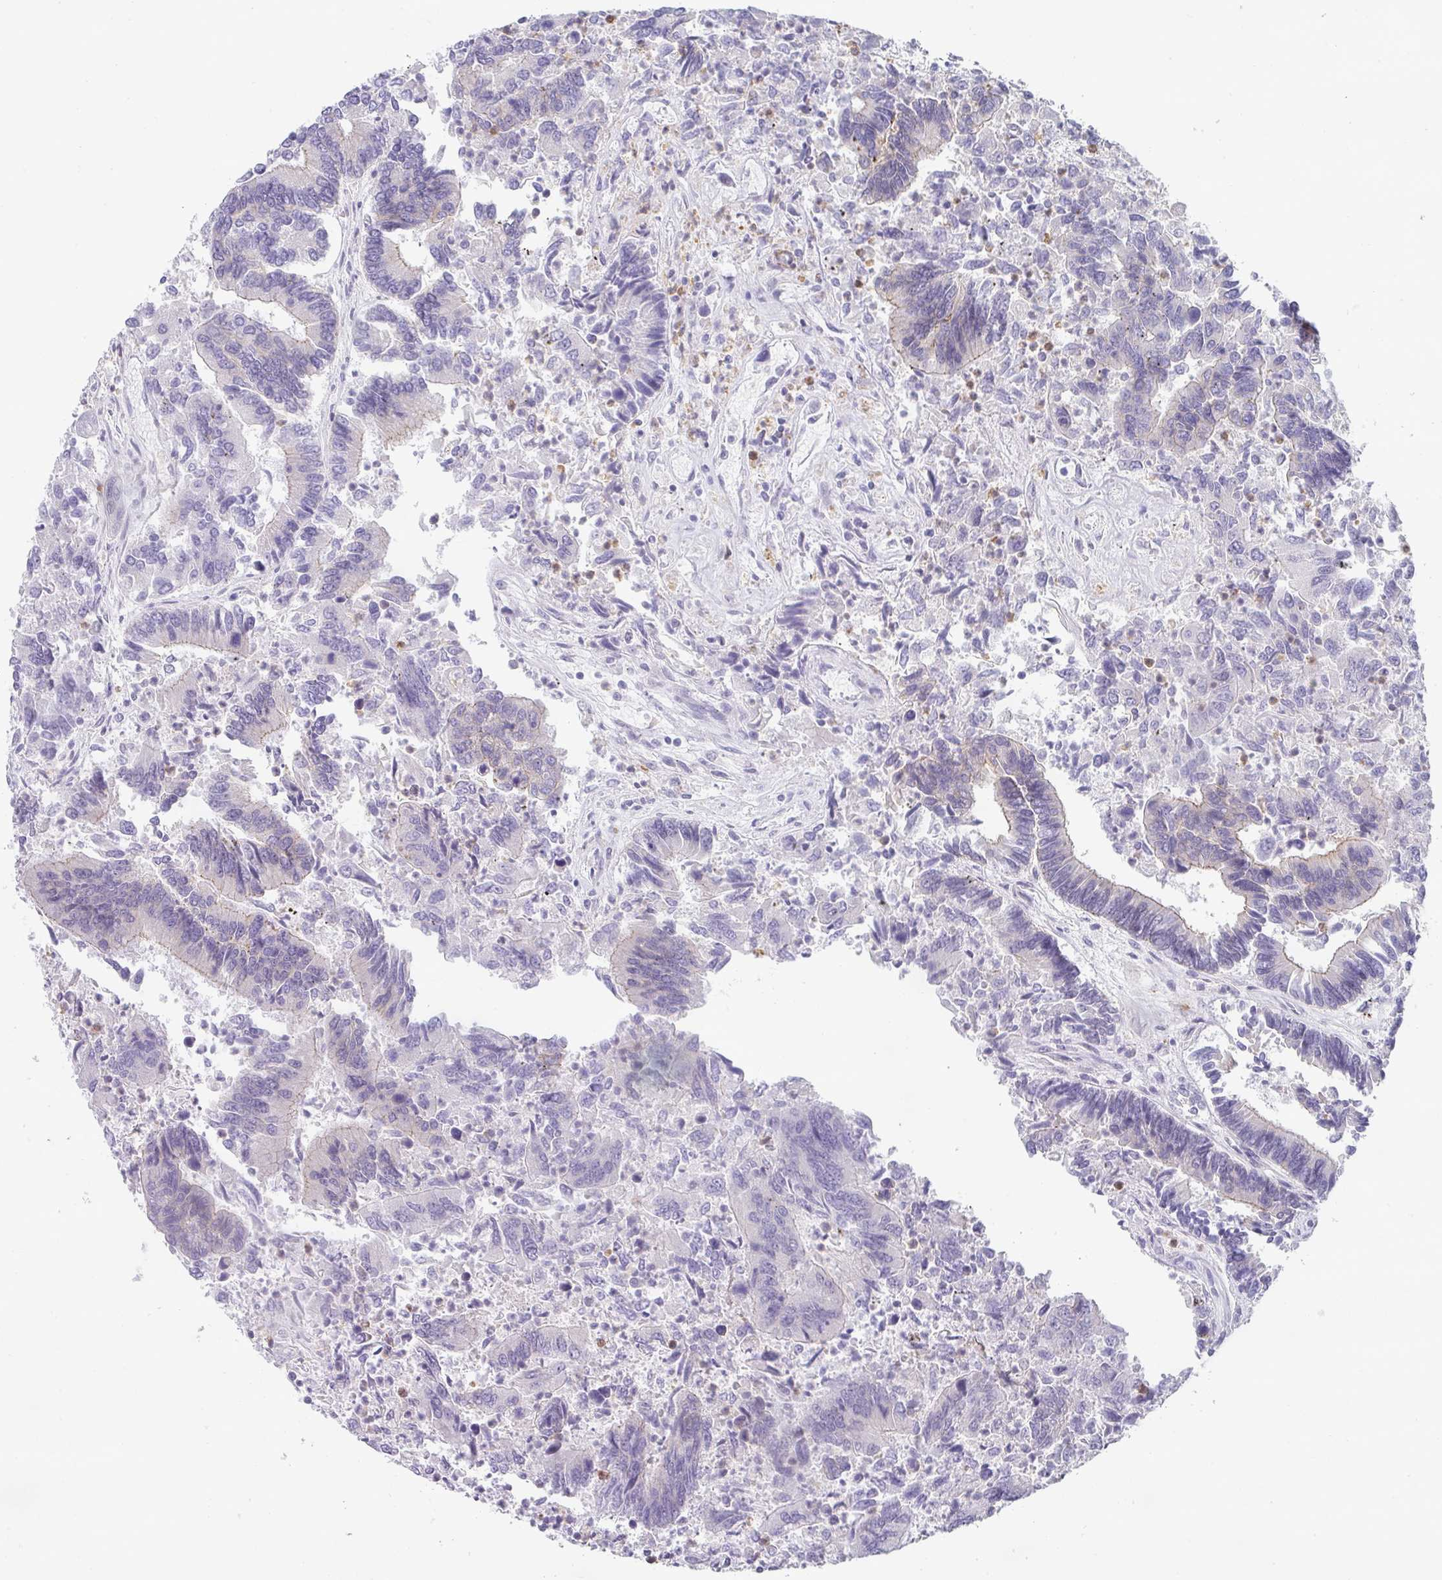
{"staining": {"intensity": "negative", "quantity": "none", "location": "none"}, "tissue": "colorectal cancer", "cell_type": "Tumor cells", "image_type": "cancer", "snomed": [{"axis": "morphology", "description": "Adenocarcinoma, NOS"}, {"axis": "topography", "description": "Colon"}], "caption": "Protein analysis of adenocarcinoma (colorectal) displays no significant staining in tumor cells. (DAB IHC visualized using brightfield microscopy, high magnification).", "gene": "BTLA", "patient": {"sex": "female", "age": 67}}